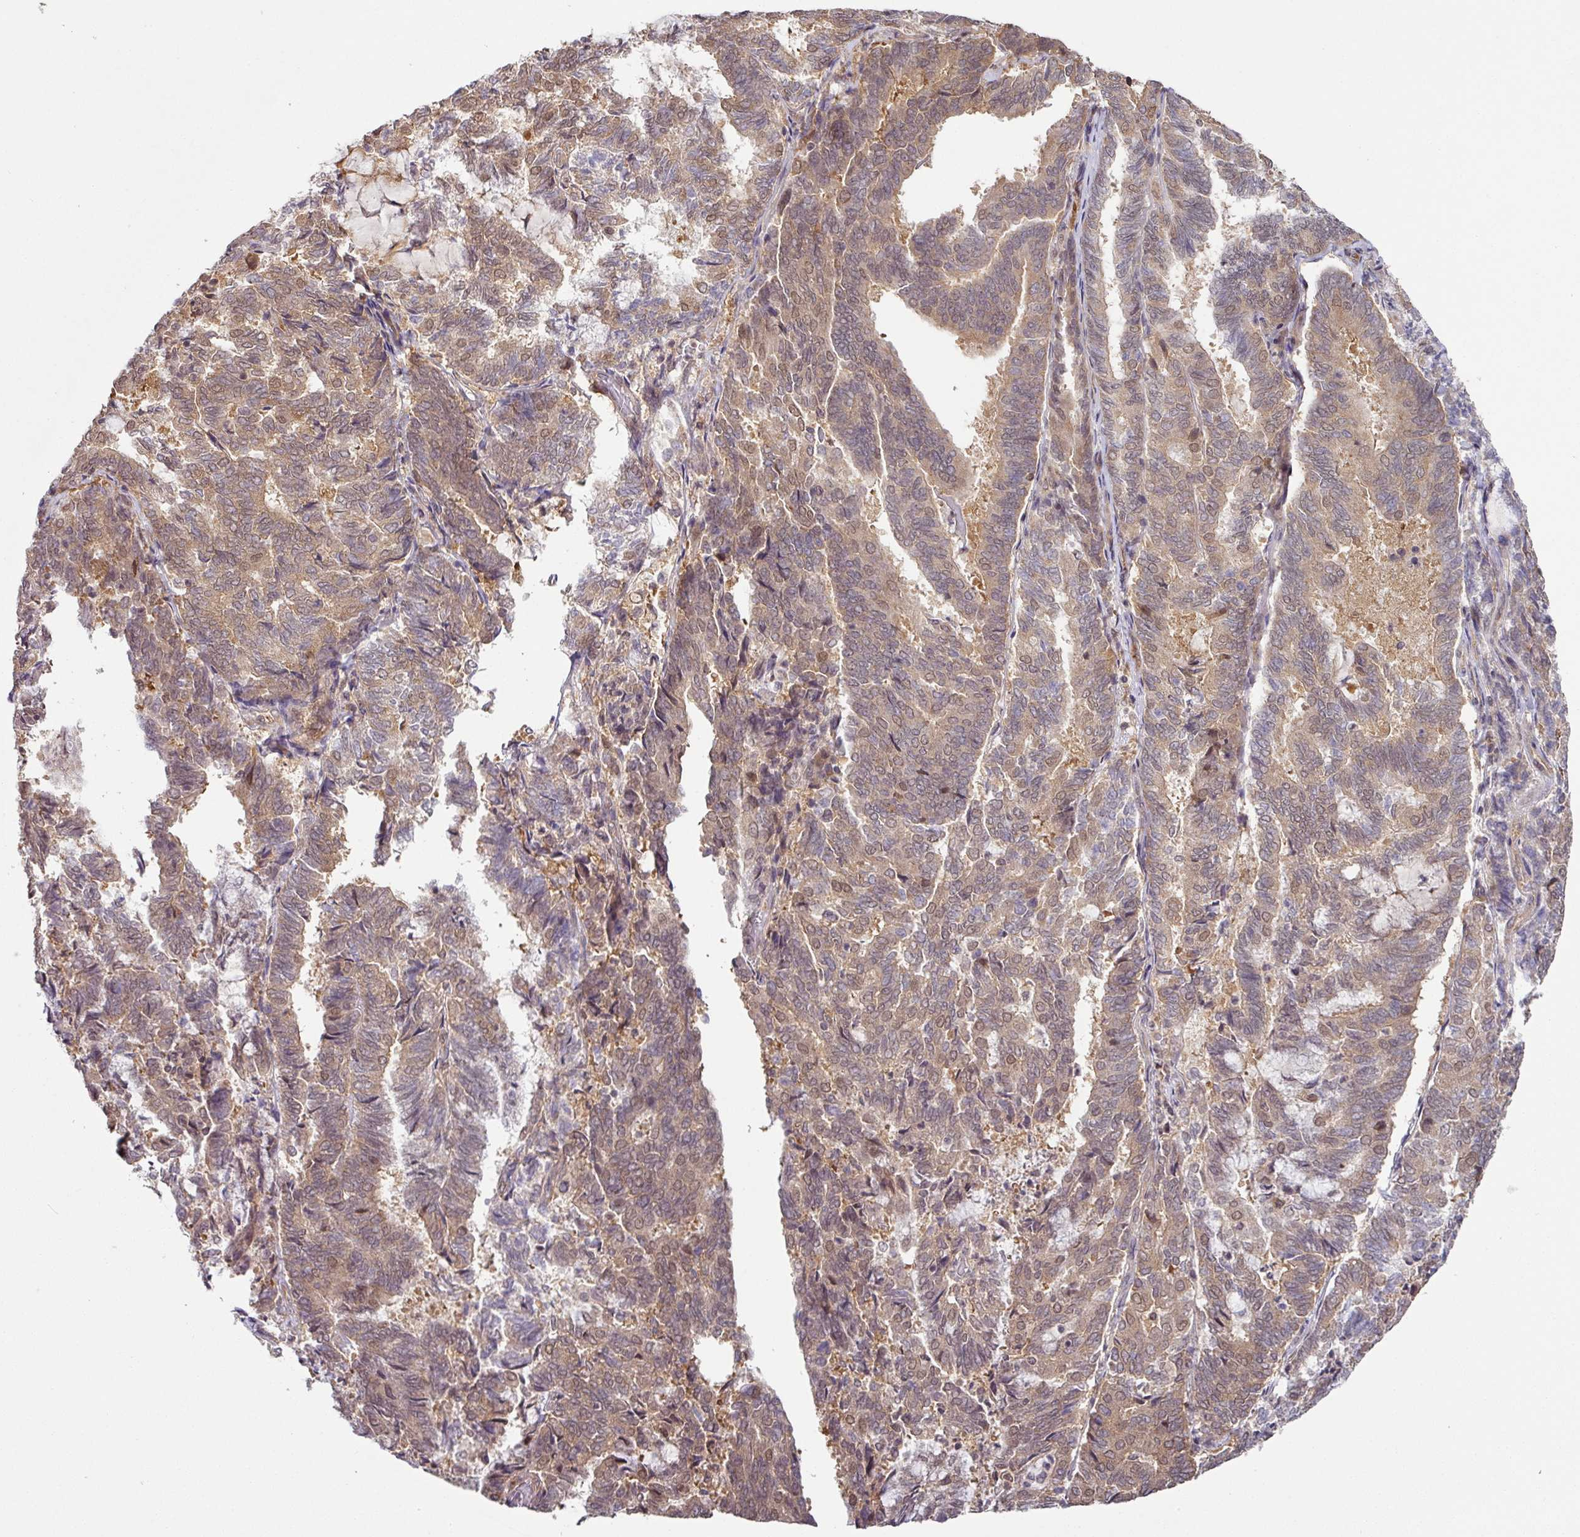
{"staining": {"intensity": "weak", "quantity": ">75%", "location": "cytoplasmic/membranous,nuclear"}, "tissue": "endometrial cancer", "cell_type": "Tumor cells", "image_type": "cancer", "snomed": [{"axis": "morphology", "description": "Adenocarcinoma, NOS"}, {"axis": "topography", "description": "Endometrium"}], "caption": "Immunohistochemical staining of endometrial cancer shows weak cytoplasmic/membranous and nuclear protein positivity in approximately >75% of tumor cells. Nuclei are stained in blue.", "gene": "ANKRD18A", "patient": {"sex": "female", "age": 80}}